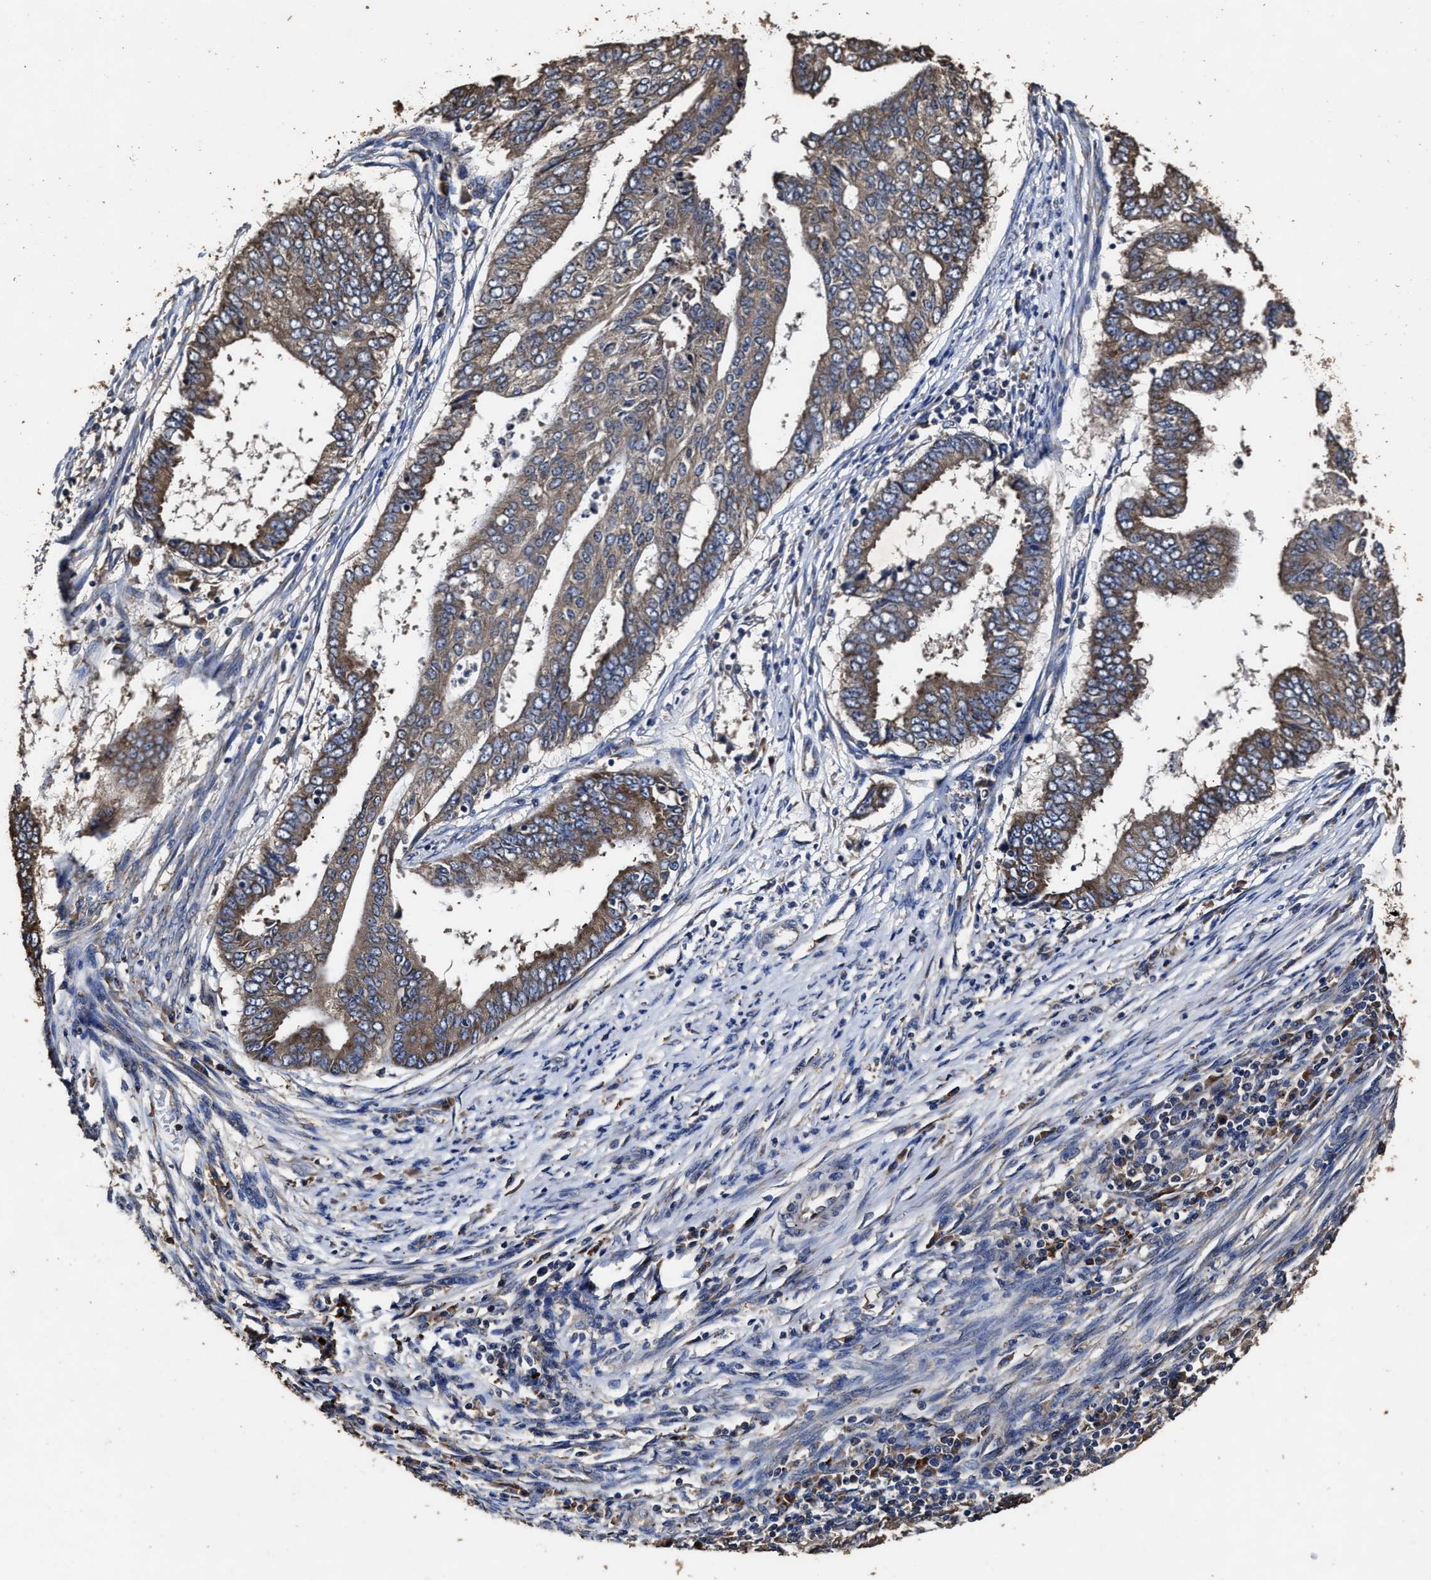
{"staining": {"intensity": "weak", "quantity": ">75%", "location": "cytoplasmic/membranous"}, "tissue": "endometrial cancer", "cell_type": "Tumor cells", "image_type": "cancer", "snomed": [{"axis": "morphology", "description": "Polyp, NOS"}, {"axis": "morphology", "description": "Adenocarcinoma, NOS"}, {"axis": "morphology", "description": "Adenoma, NOS"}, {"axis": "topography", "description": "Endometrium"}], "caption": "This micrograph shows immunohistochemistry staining of endometrial polyp, with low weak cytoplasmic/membranous expression in approximately >75% of tumor cells.", "gene": "PPM1K", "patient": {"sex": "female", "age": 79}}